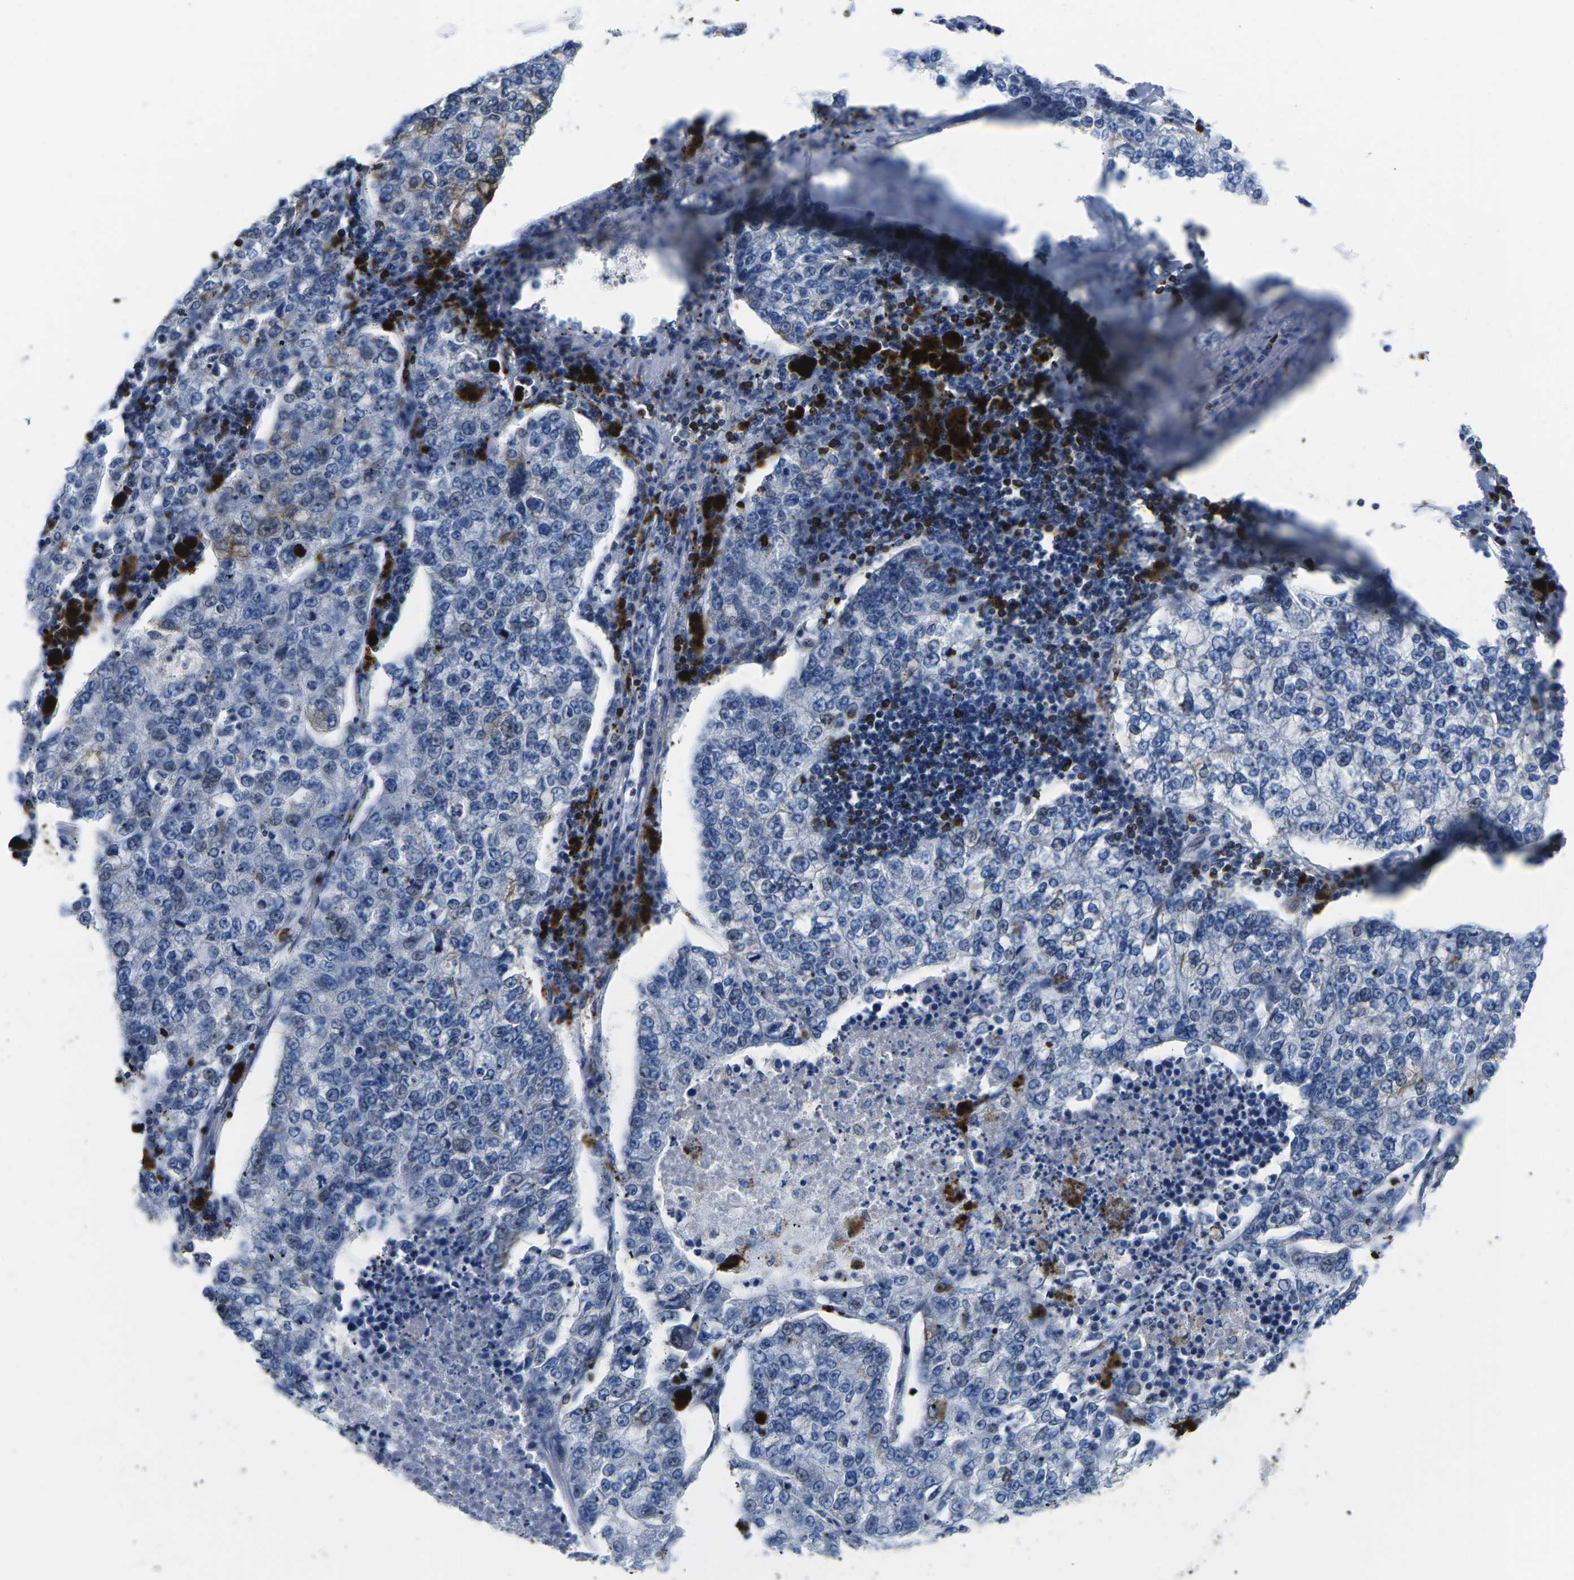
{"staining": {"intensity": "negative", "quantity": "none", "location": "none"}, "tissue": "lung cancer", "cell_type": "Tumor cells", "image_type": "cancer", "snomed": [{"axis": "morphology", "description": "Adenocarcinoma, NOS"}, {"axis": "topography", "description": "Lung"}], "caption": "This micrograph is of lung cancer stained with IHC to label a protein in brown with the nuclei are counter-stained blue. There is no positivity in tumor cells.", "gene": "CTSW", "patient": {"sex": "male", "age": 49}}